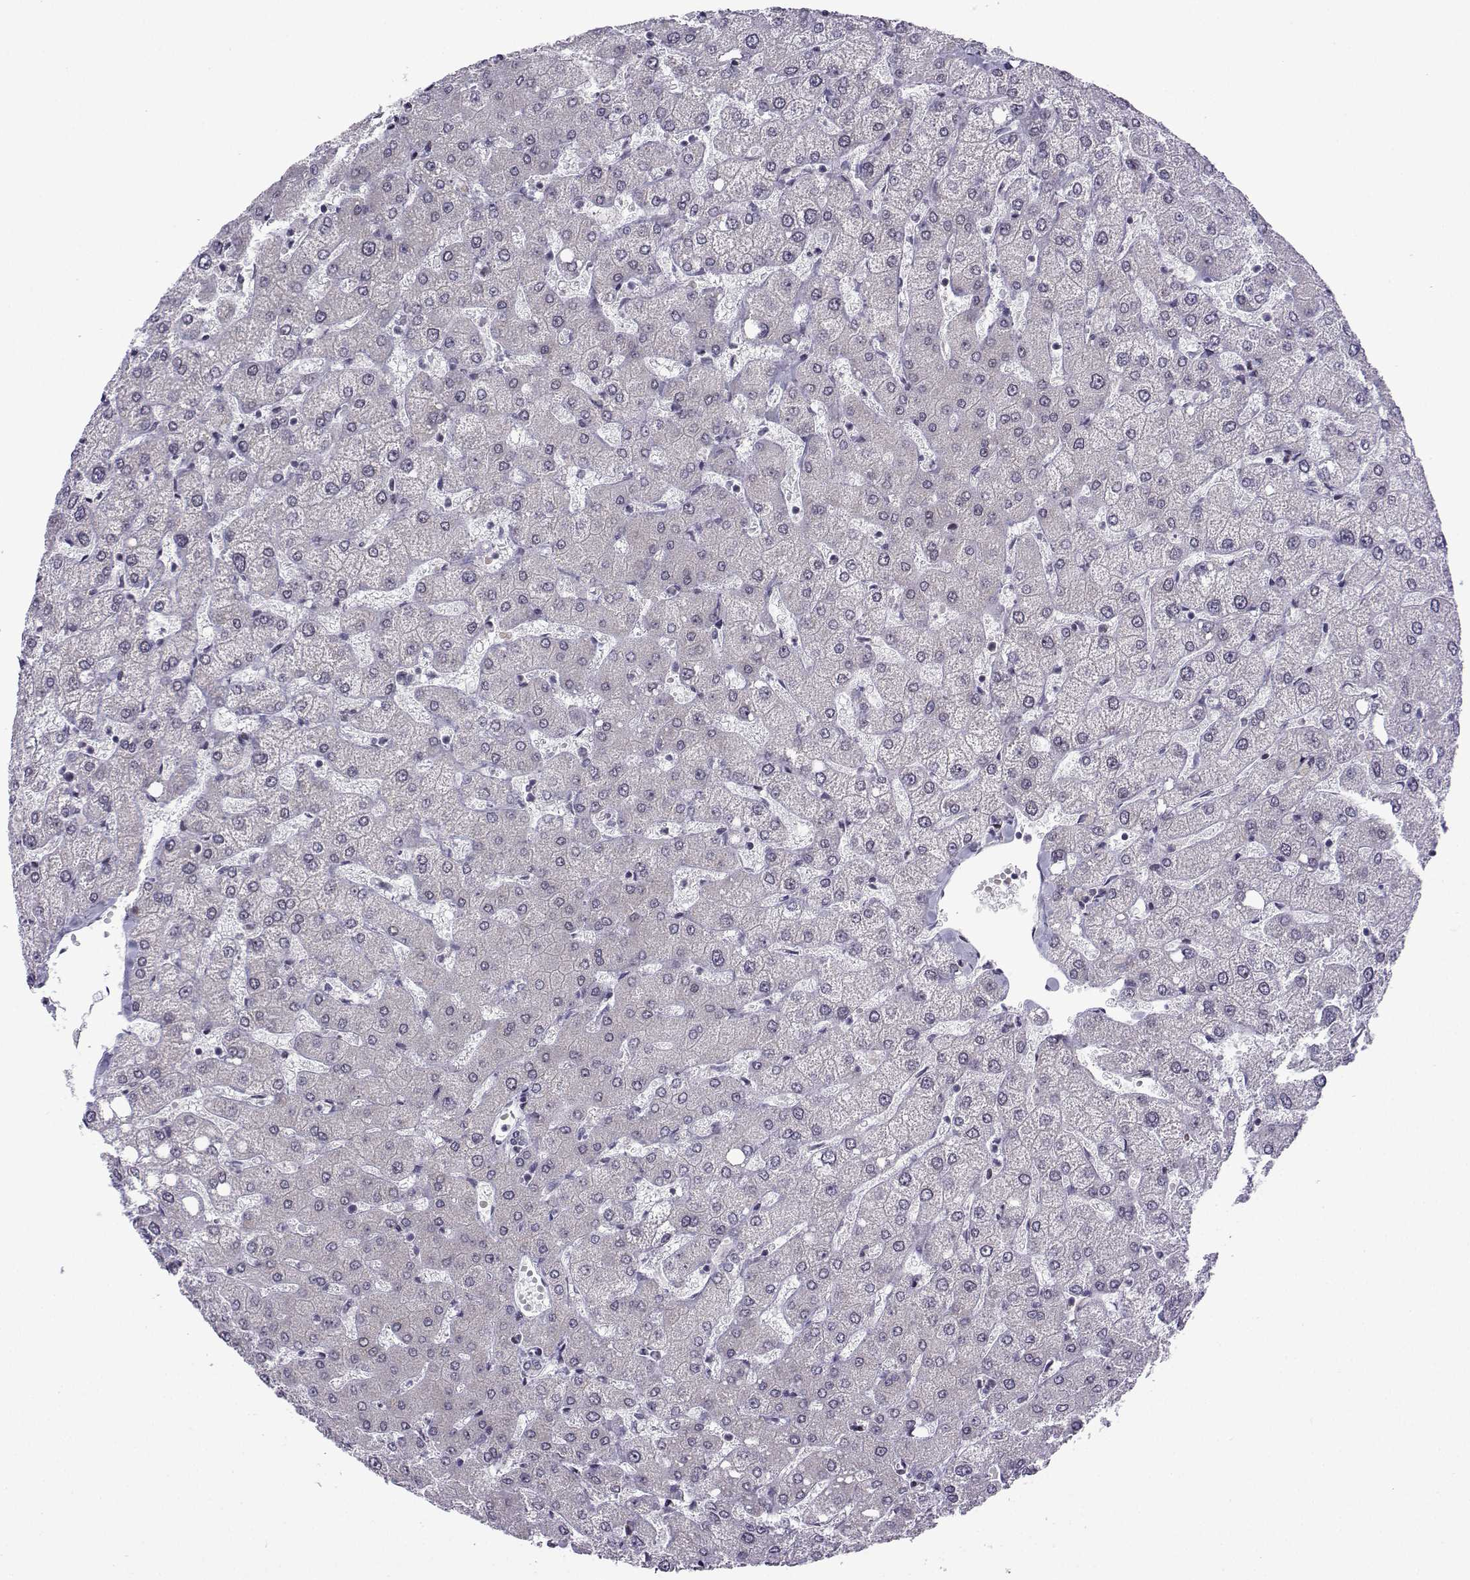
{"staining": {"intensity": "negative", "quantity": "none", "location": "none"}, "tissue": "liver", "cell_type": "Cholangiocytes", "image_type": "normal", "snomed": [{"axis": "morphology", "description": "Normal tissue, NOS"}, {"axis": "topography", "description": "Liver"}], "caption": "High power microscopy micrograph of an IHC photomicrograph of normal liver, revealing no significant expression in cholangiocytes. (DAB immunohistochemistry, high magnification).", "gene": "FGF3", "patient": {"sex": "female", "age": 54}}